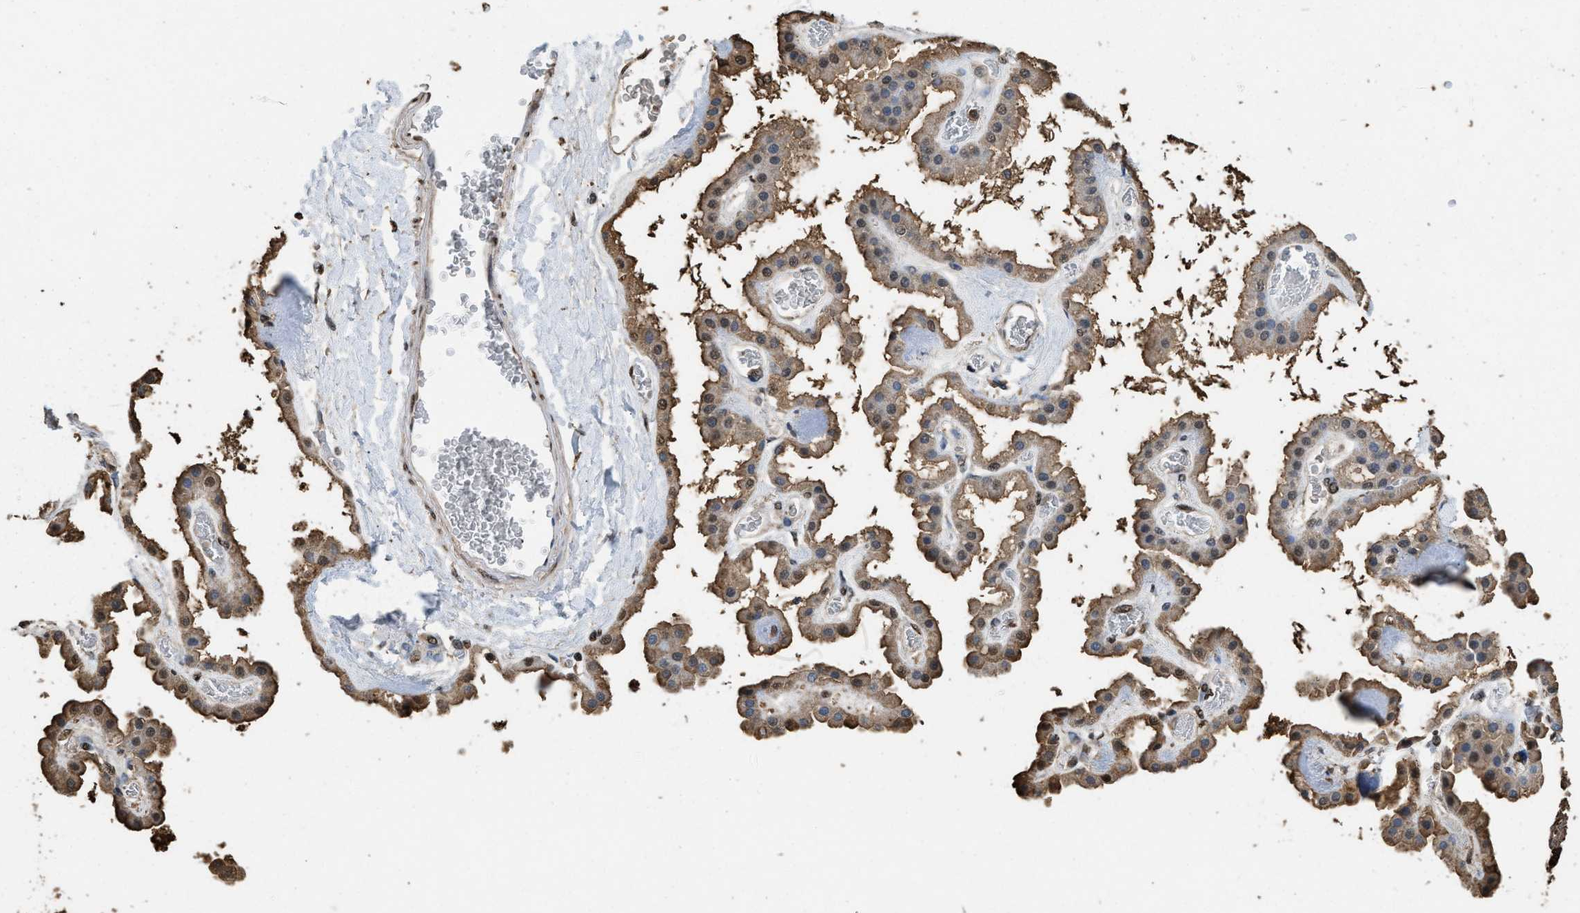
{"staining": {"intensity": "moderate", "quantity": "25%-75%", "location": "cytoplasmic/membranous,nuclear"}, "tissue": "hippocampus", "cell_type": "Glial cells", "image_type": "normal", "snomed": [{"axis": "morphology", "description": "Normal tissue, NOS"}, {"axis": "topography", "description": "Hippocampus"}], "caption": "The photomicrograph shows immunohistochemical staining of normal hippocampus. There is moderate cytoplasmic/membranous,nuclear staining is identified in approximately 25%-75% of glial cells. (brown staining indicates protein expression, while blue staining denotes nuclei).", "gene": "GAPDH", "patient": {"sex": "female", "age": 19}}